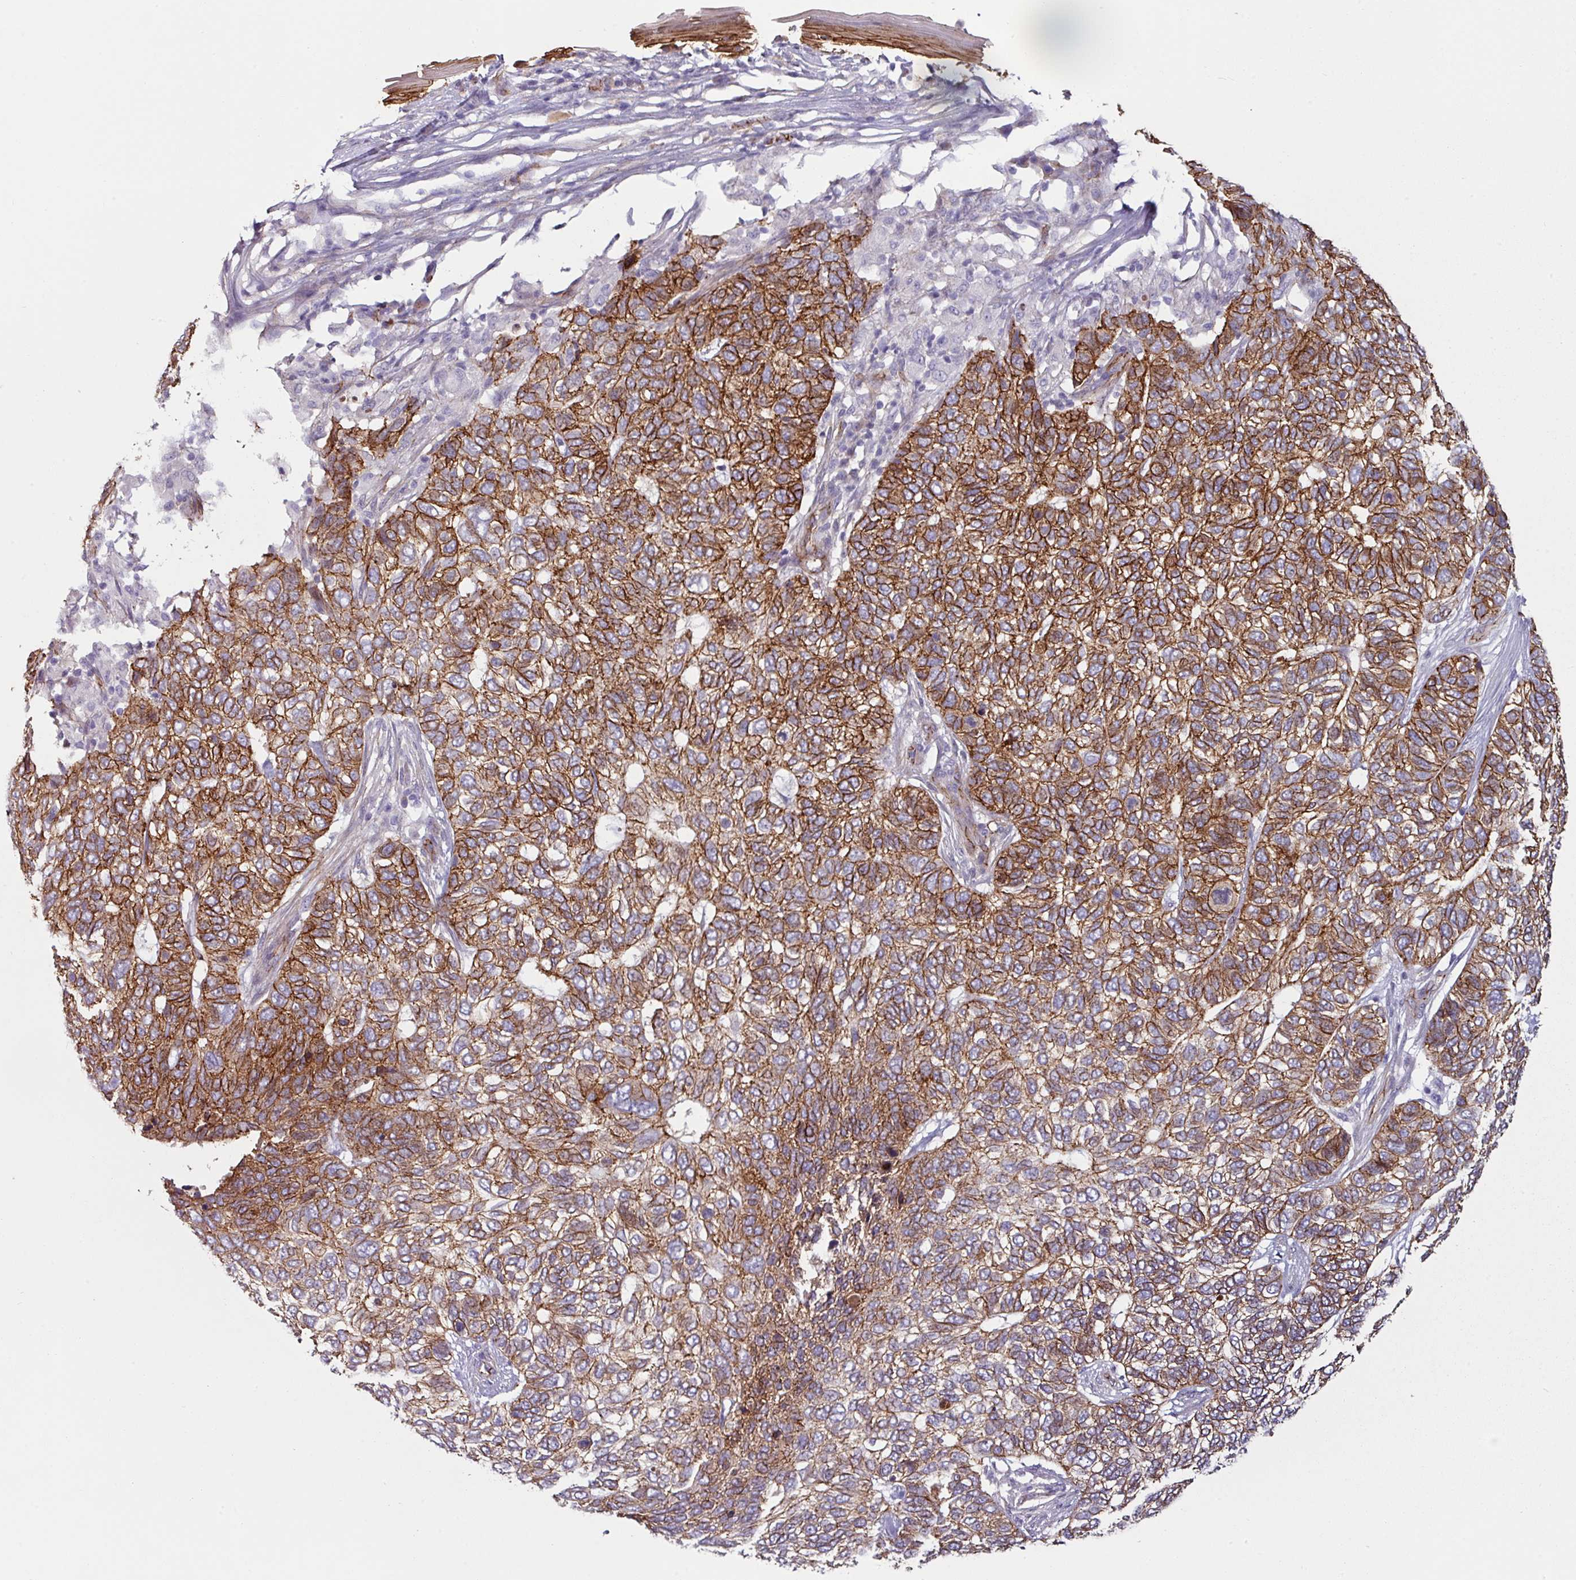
{"staining": {"intensity": "strong", "quantity": ">75%", "location": "cytoplasmic/membranous"}, "tissue": "skin cancer", "cell_type": "Tumor cells", "image_type": "cancer", "snomed": [{"axis": "morphology", "description": "Basal cell carcinoma"}, {"axis": "topography", "description": "Skin"}], "caption": "A micrograph of skin cancer (basal cell carcinoma) stained for a protein exhibits strong cytoplasmic/membranous brown staining in tumor cells.", "gene": "JUP", "patient": {"sex": "female", "age": 65}}